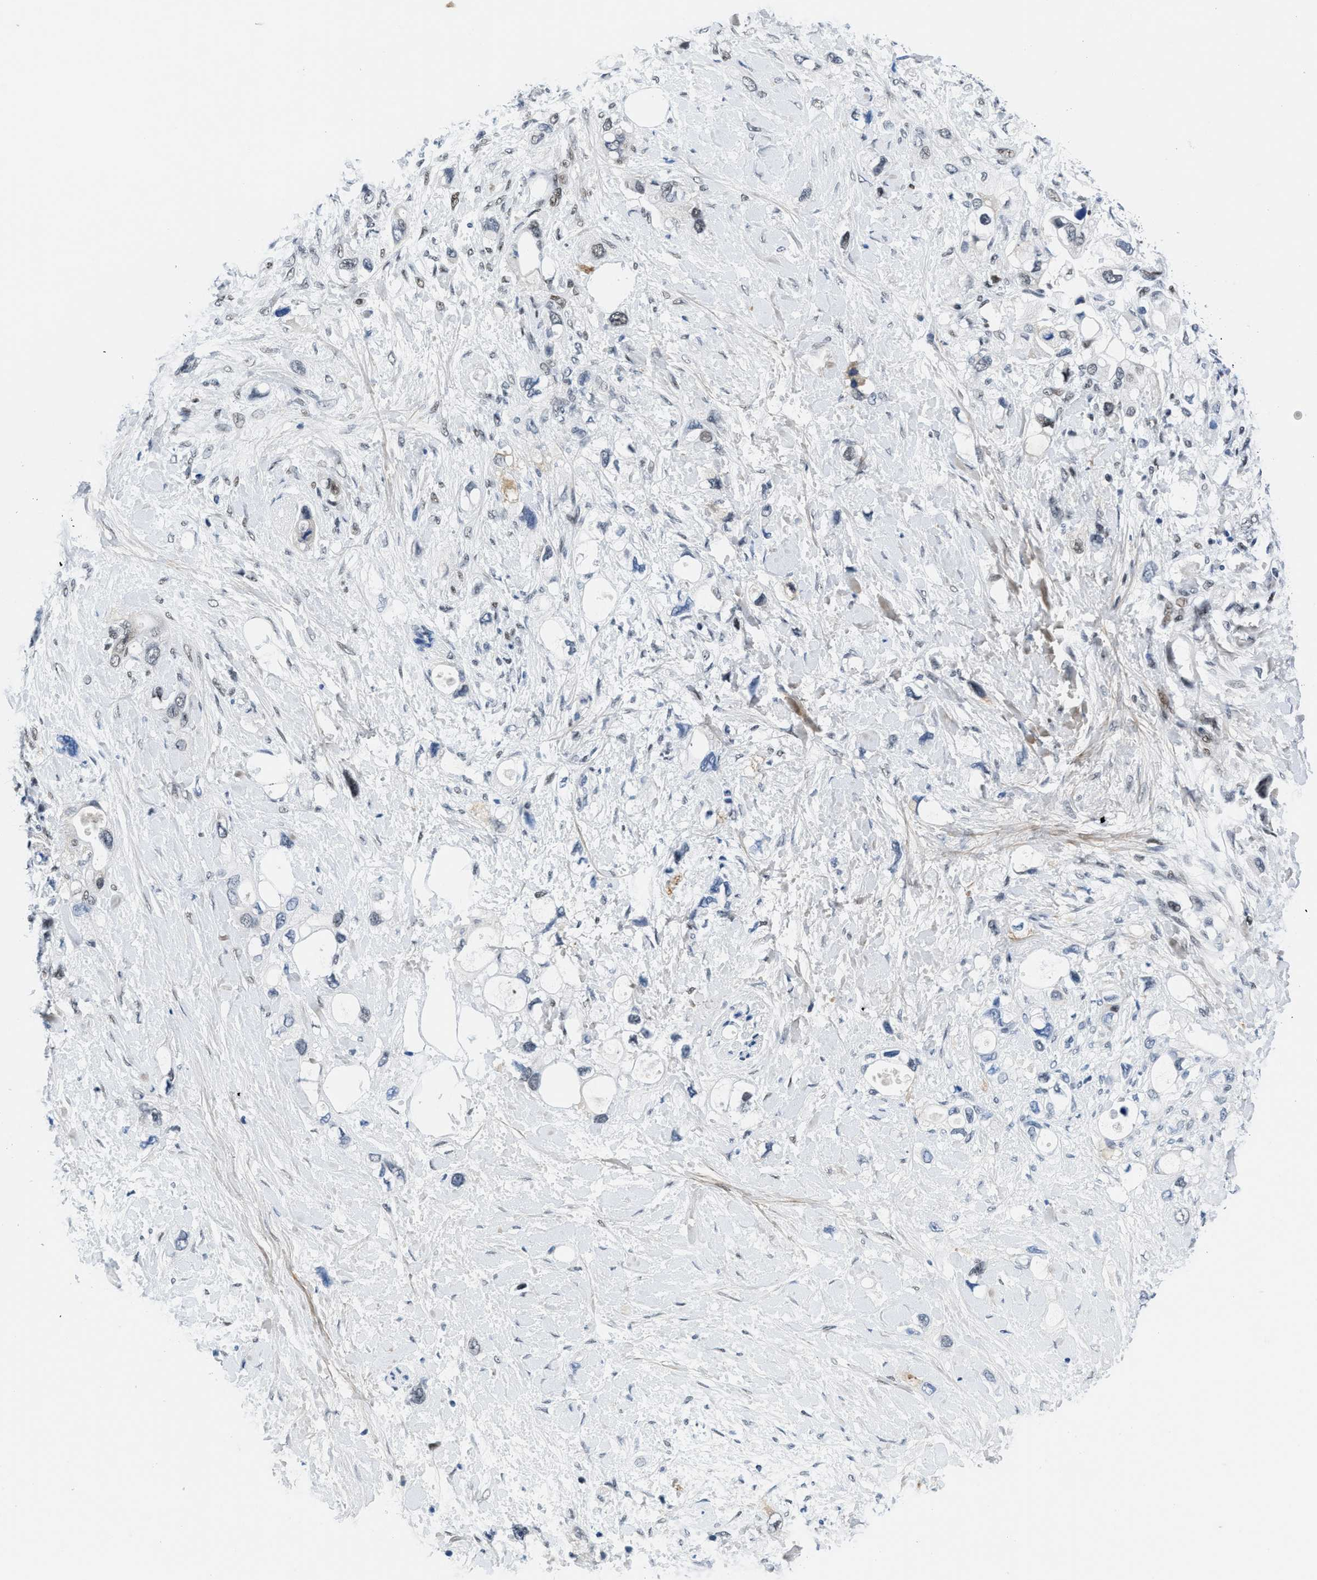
{"staining": {"intensity": "weak", "quantity": "<25%", "location": "nuclear"}, "tissue": "pancreatic cancer", "cell_type": "Tumor cells", "image_type": "cancer", "snomed": [{"axis": "morphology", "description": "Adenocarcinoma, NOS"}, {"axis": "topography", "description": "Pancreas"}], "caption": "Immunohistochemistry (IHC) micrograph of pancreatic cancer stained for a protein (brown), which exhibits no expression in tumor cells. (DAB (3,3'-diaminobenzidine) IHC with hematoxylin counter stain).", "gene": "SMARCAD1", "patient": {"sex": "female", "age": 56}}